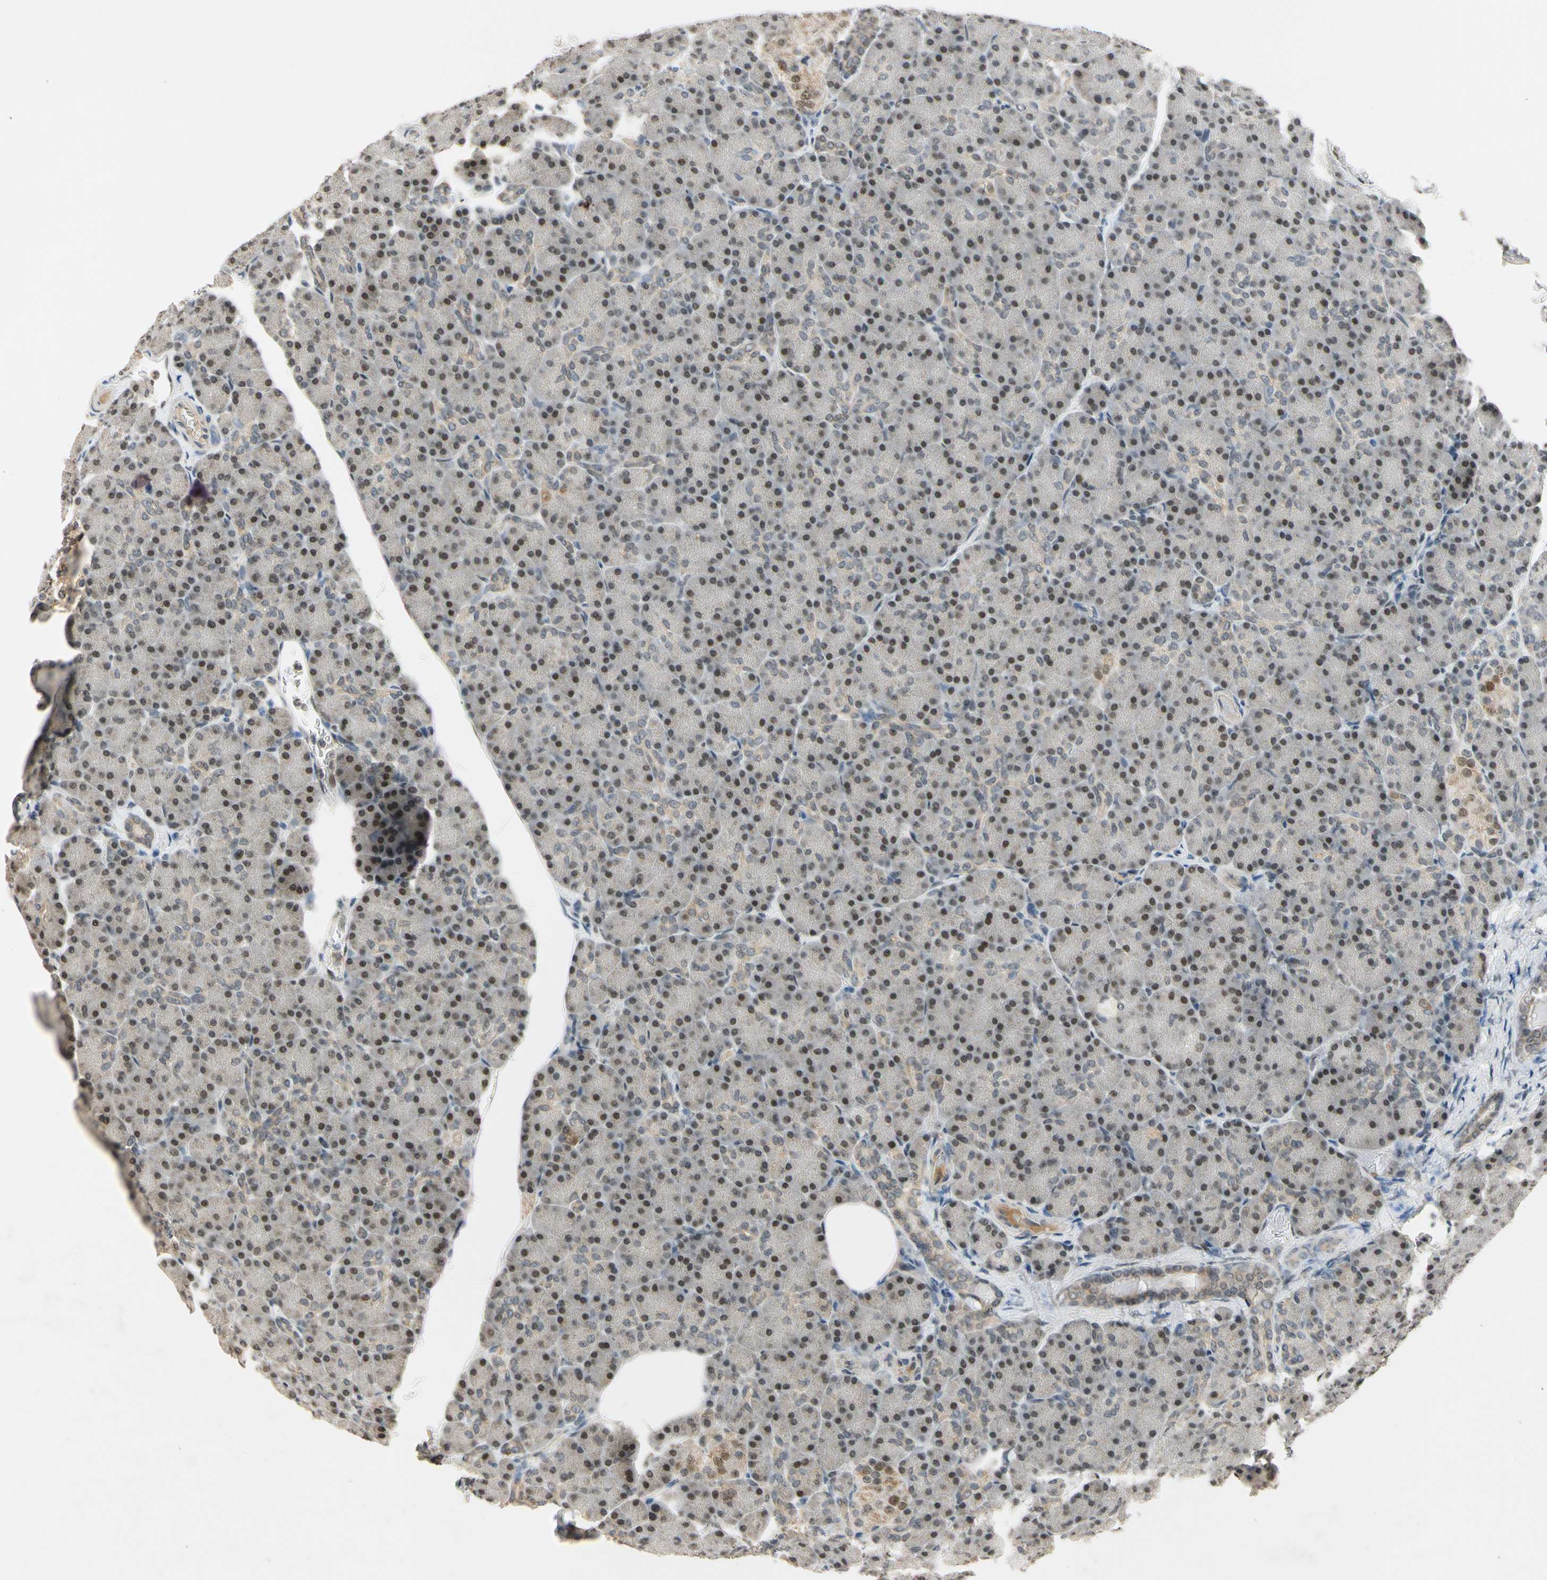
{"staining": {"intensity": "moderate", "quantity": "25%-75%", "location": "nuclear"}, "tissue": "pancreas", "cell_type": "Exocrine glandular cells", "image_type": "normal", "snomed": [{"axis": "morphology", "description": "Normal tissue, NOS"}, {"axis": "topography", "description": "Pancreas"}], "caption": "Pancreas stained with a brown dye demonstrates moderate nuclear positive staining in approximately 25%-75% of exocrine glandular cells.", "gene": "RIOX2", "patient": {"sex": "female", "age": 43}}